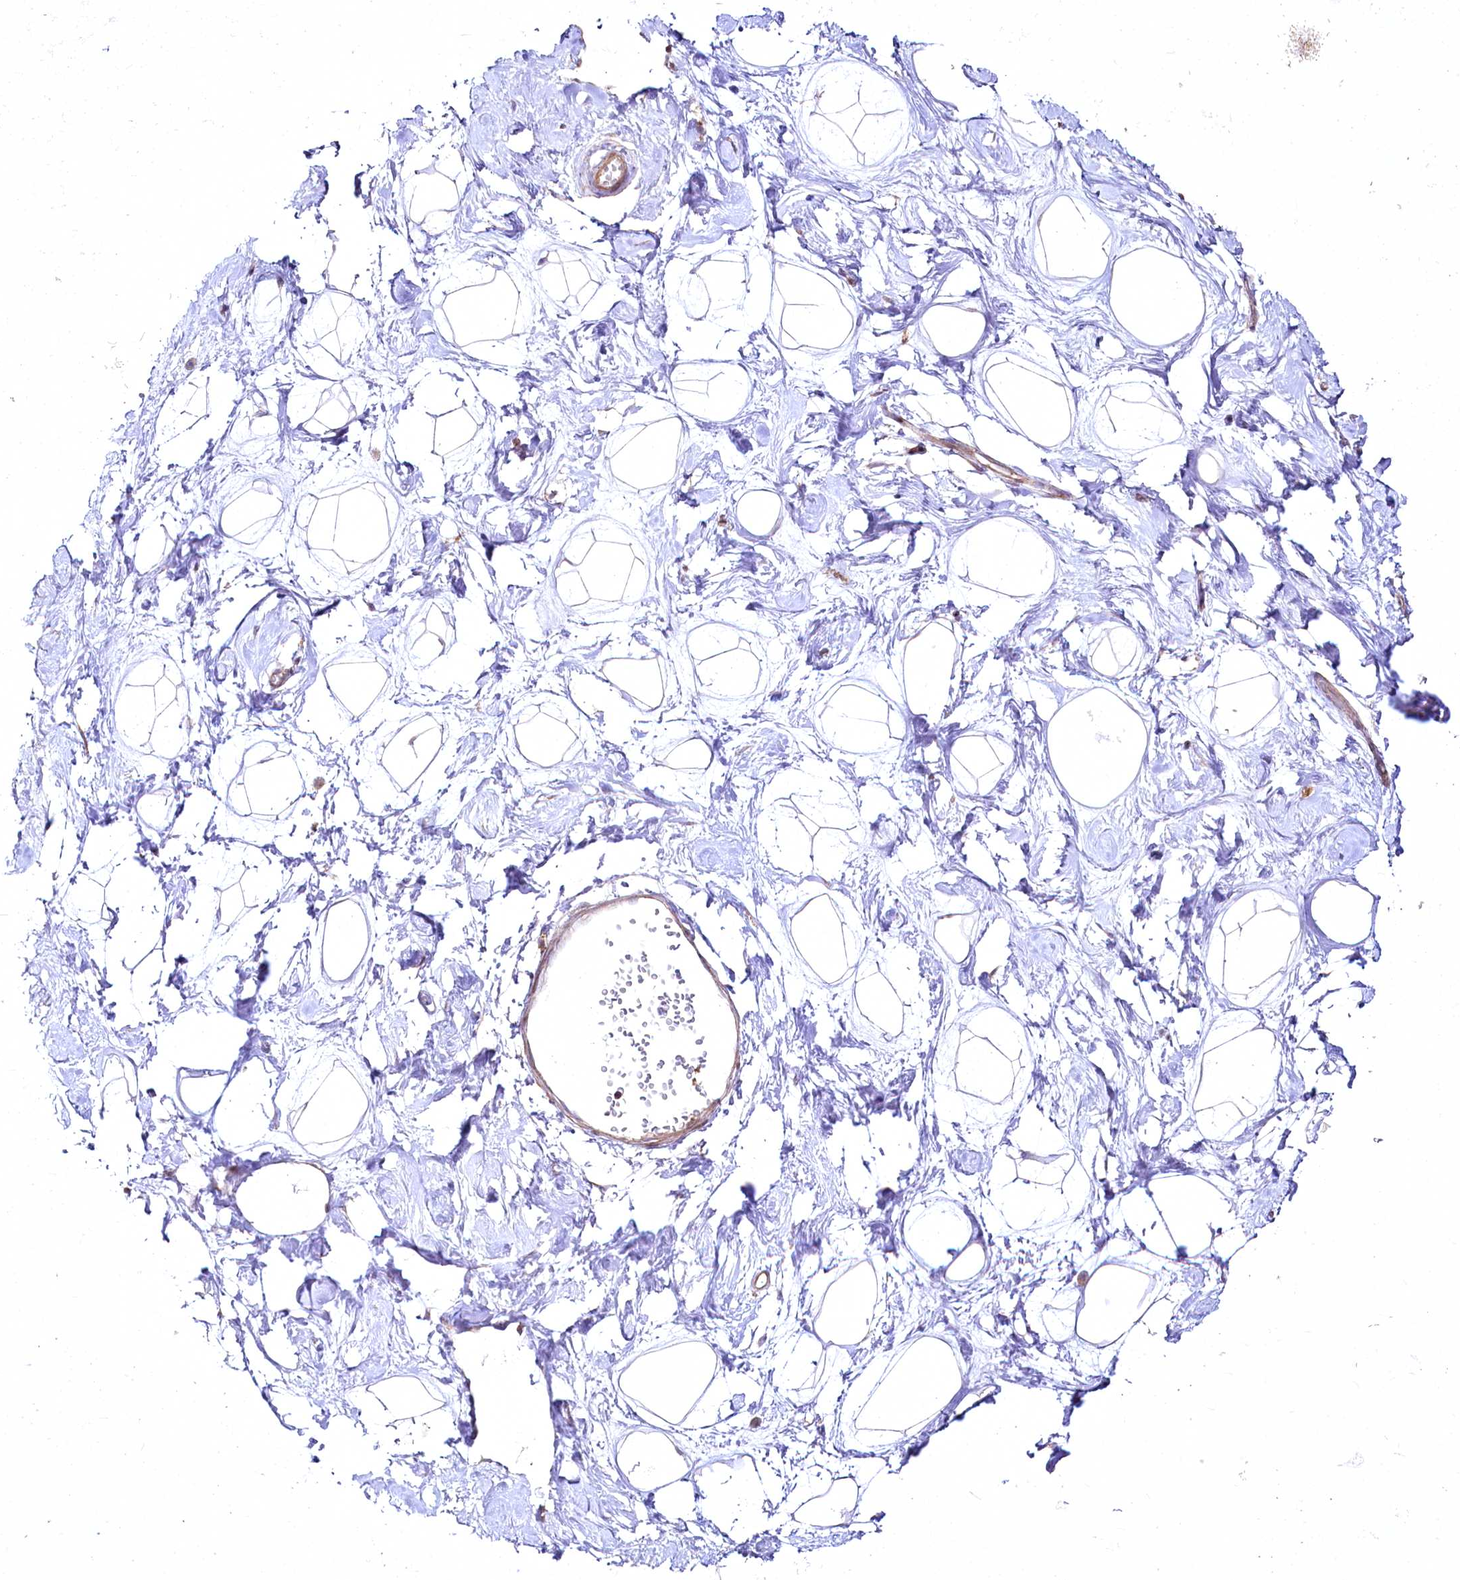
{"staining": {"intensity": "negative", "quantity": "none", "location": "none"}, "tissue": "breast", "cell_type": "Adipocytes", "image_type": "normal", "snomed": [{"axis": "morphology", "description": "Normal tissue, NOS"}, {"axis": "morphology", "description": "Adenoma, NOS"}, {"axis": "topography", "description": "Breast"}], "caption": "This micrograph is of unremarkable breast stained with immunohistochemistry to label a protein in brown with the nuclei are counter-stained blue. There is no positivity in adipocytes. (Stains: DAB immunohistochemistry (IHC) with hematoxylin counter stain, Microscopy: brightfield microscopy at high magnification).", "gene": "SH3TC1", "patient": {"sex": "female", "age": 23}}